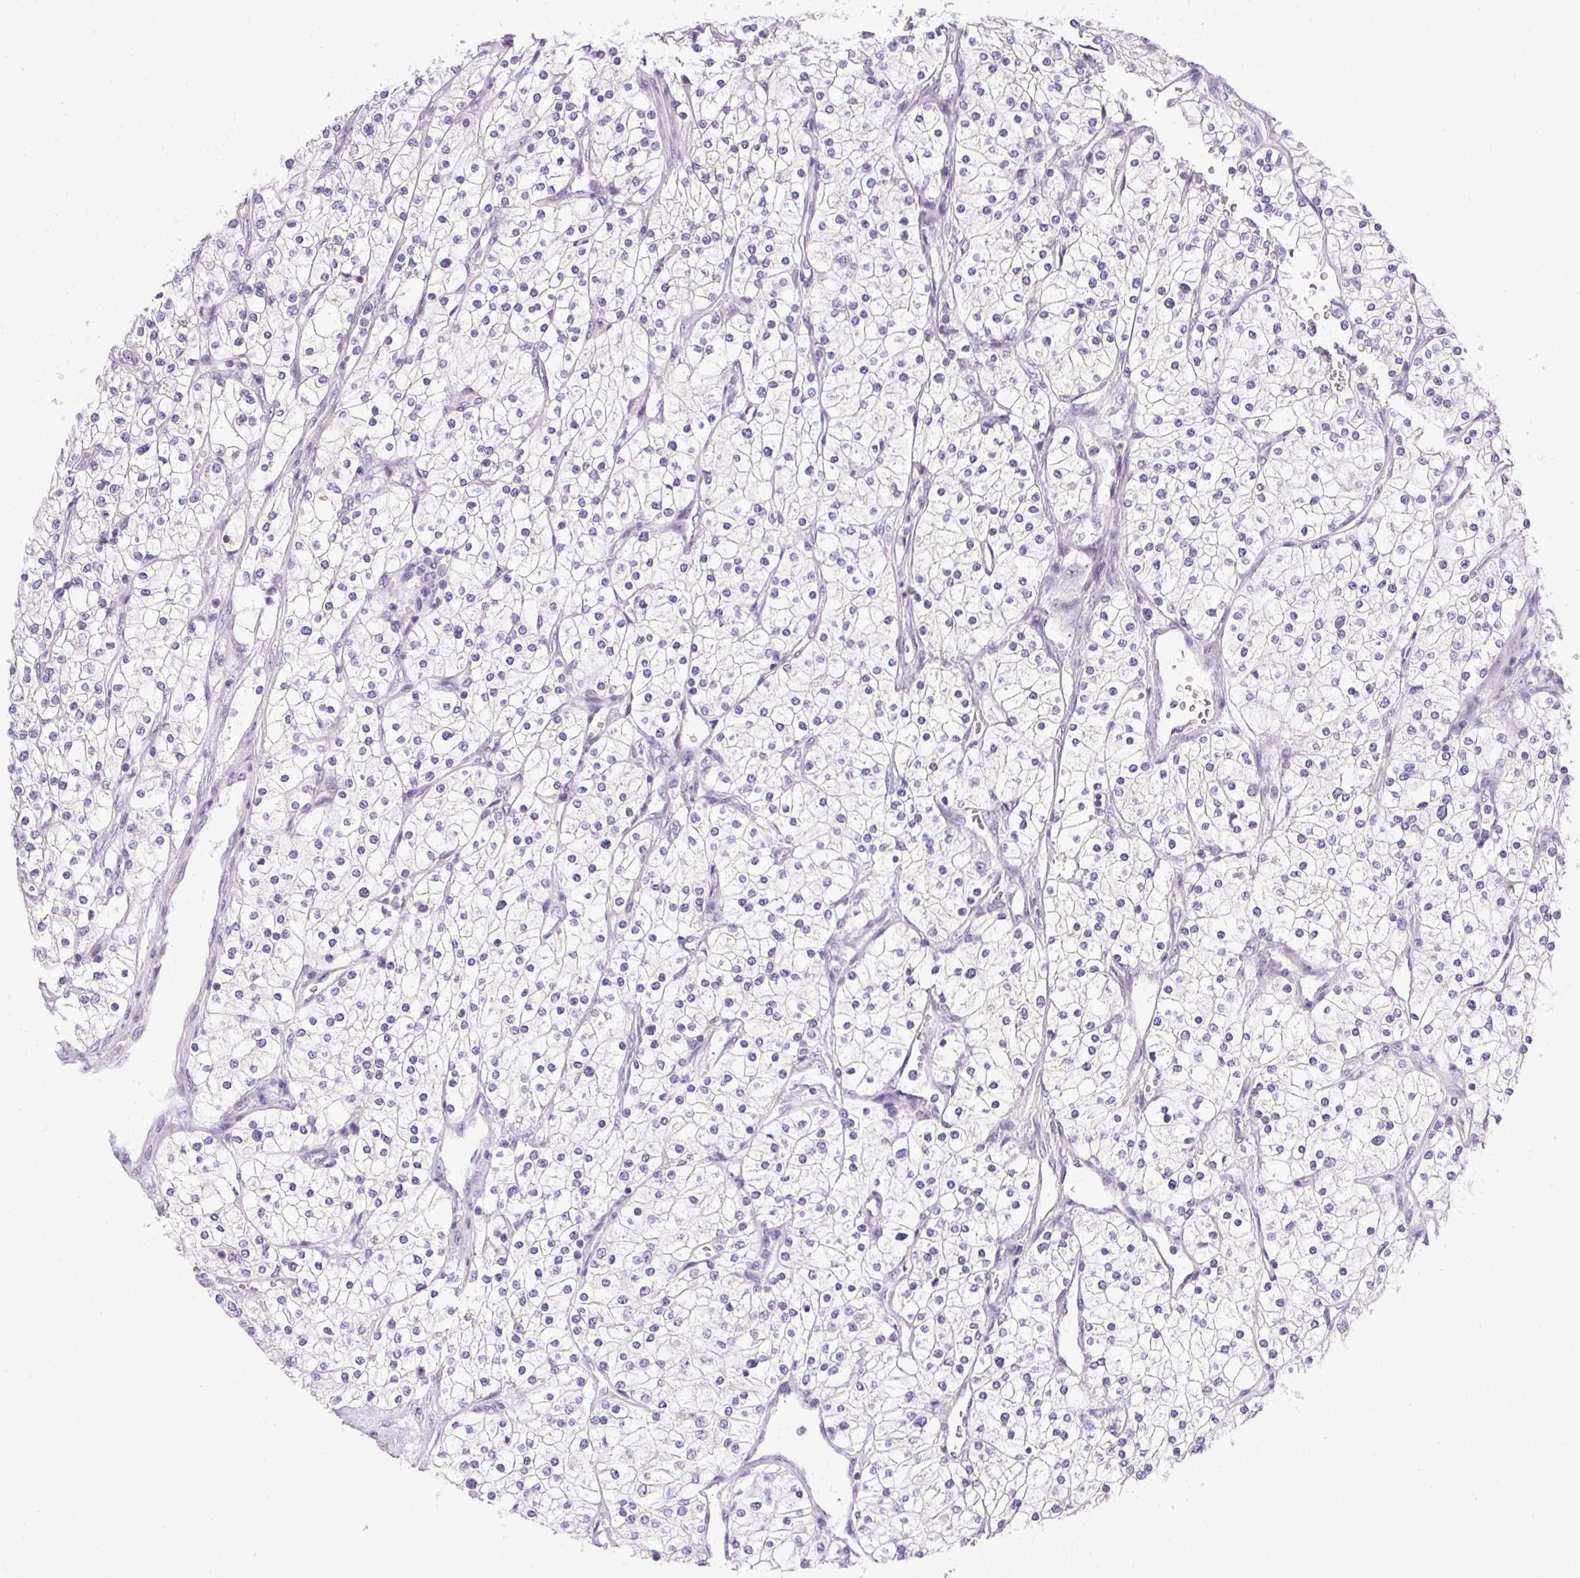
{"staining": {"intensity": "negative", "quantity": "none", "location": "none"}, "tissue": "renal cancer", "cell_type": "Tumor cells", "image_type": "cancer", "snomed": [{"axis": "morphology", "description": "Adenocarcinoma, NOS"}, {"axis": "topography", "description": "Kidney"}], "caption": "High power microscopy photomicrograph of an immunohistochemistry photomicrograph of renal cancer (adenocarcinoma), revealing no significant positivity in tumor cells. (DAB (3,3'-diaminobenzidine) immunohistochemistry with hematoxylin counter stain).", "gene": "SLC17A7", "patient": {"sex": "male", "age": 80}}